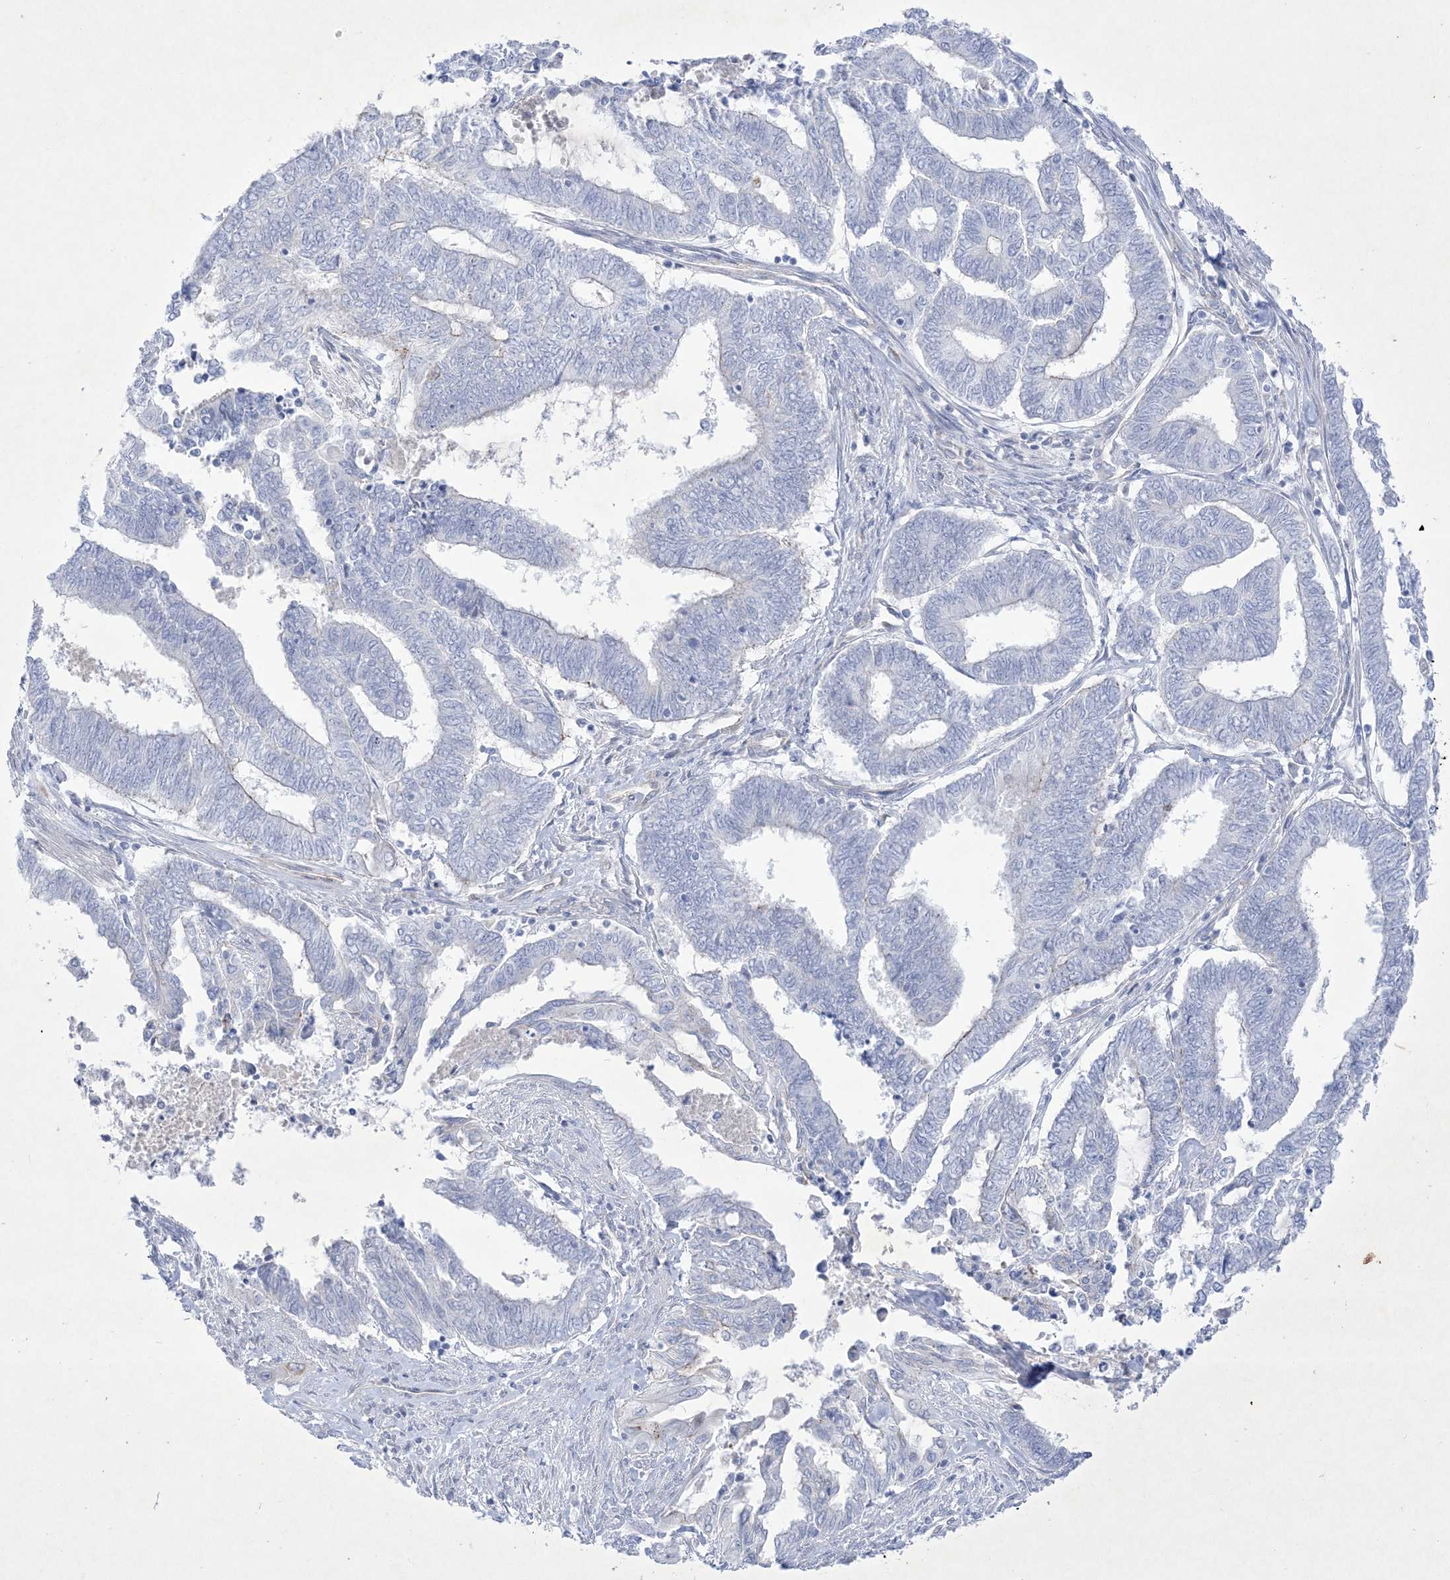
{"staining": {"intensity": "negative", "quantity": "none", "location": "none"}, "tissue": "endometrial cancer", "cell_type": "Tumor cells", "image_type": "cancer", "snomed": [{"axis": "morphology", "description": "Adenocarcinoma, NOS"}, {"axis": "topography", "description": "Uterus"}, {"axis": "topography", "description": "Endometrium"}], "caption": "This is an immunohistochemistry (IHC) histopathology image of human endometrial cancer. There is no staining in tumor cells.", "gene": "B3GNT7", "patient": {"sex": "female", "age": 70}}